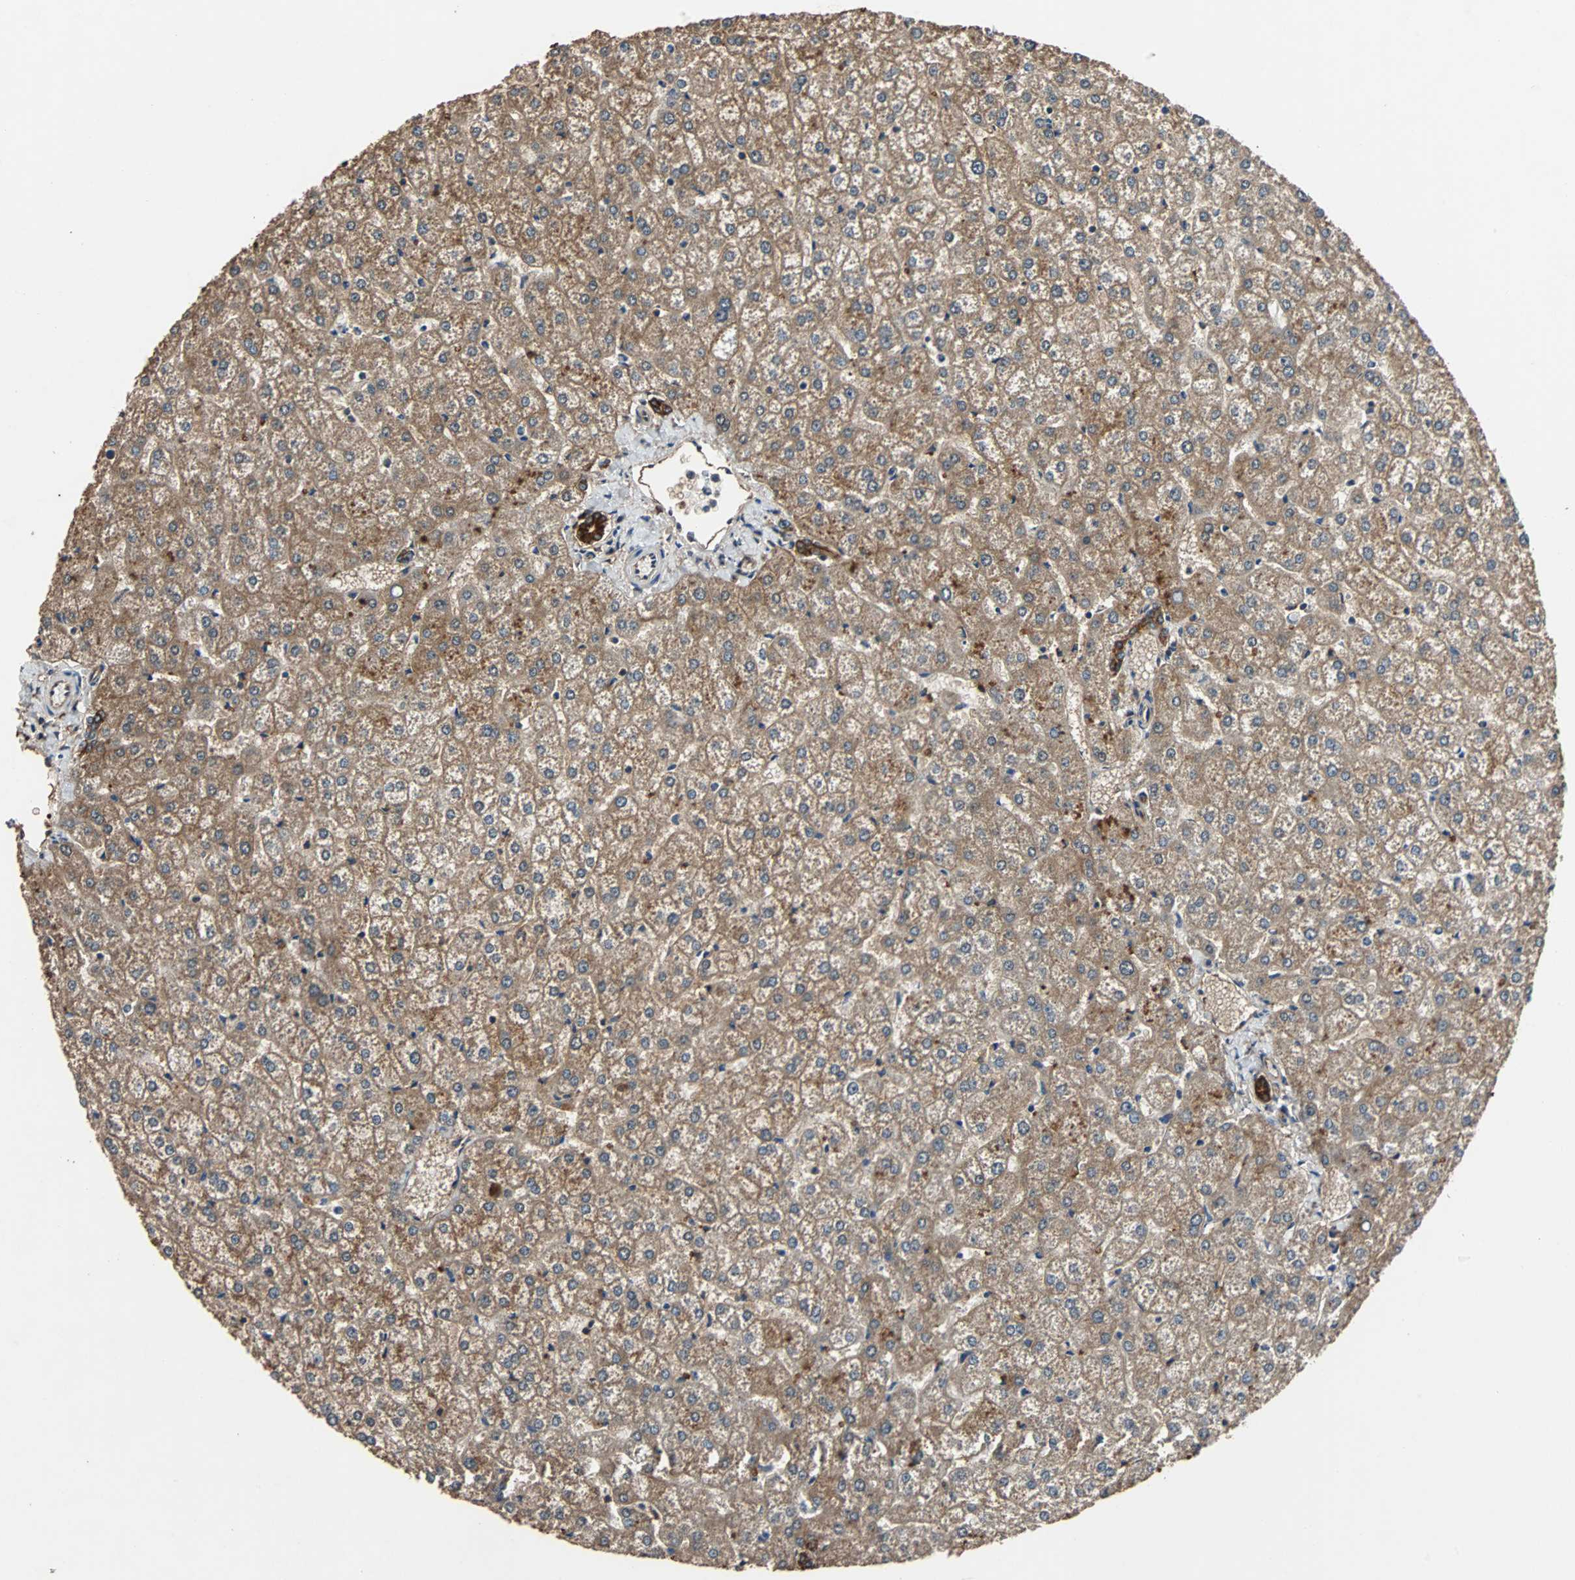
{"staining": {"intensity": "strong", "quantity": ">75%", "location": "cytoplasmic/membranous"}, "tissue": "liver", "cell_type": "Cholangiocytes", "image_type": "normal", "snomed": [{"axis": "morphology", "description": "Normal tissue, NOS"}, {"axis": "topography", "description": "Liver"}], "caption": "IHC staining of benign liver, which shows high levels of strong cytoplasmic/membranous positivity in about >75% of cholangiocytes indicating strong cytoplasmic/membranous protein positivity. The staining was performed using DAB (brown) for protein detection and nuclei were counterstained in hematoxylin (blue).", "gene": "NDRG1", "patient": {"sex": "female", "age": 32}}